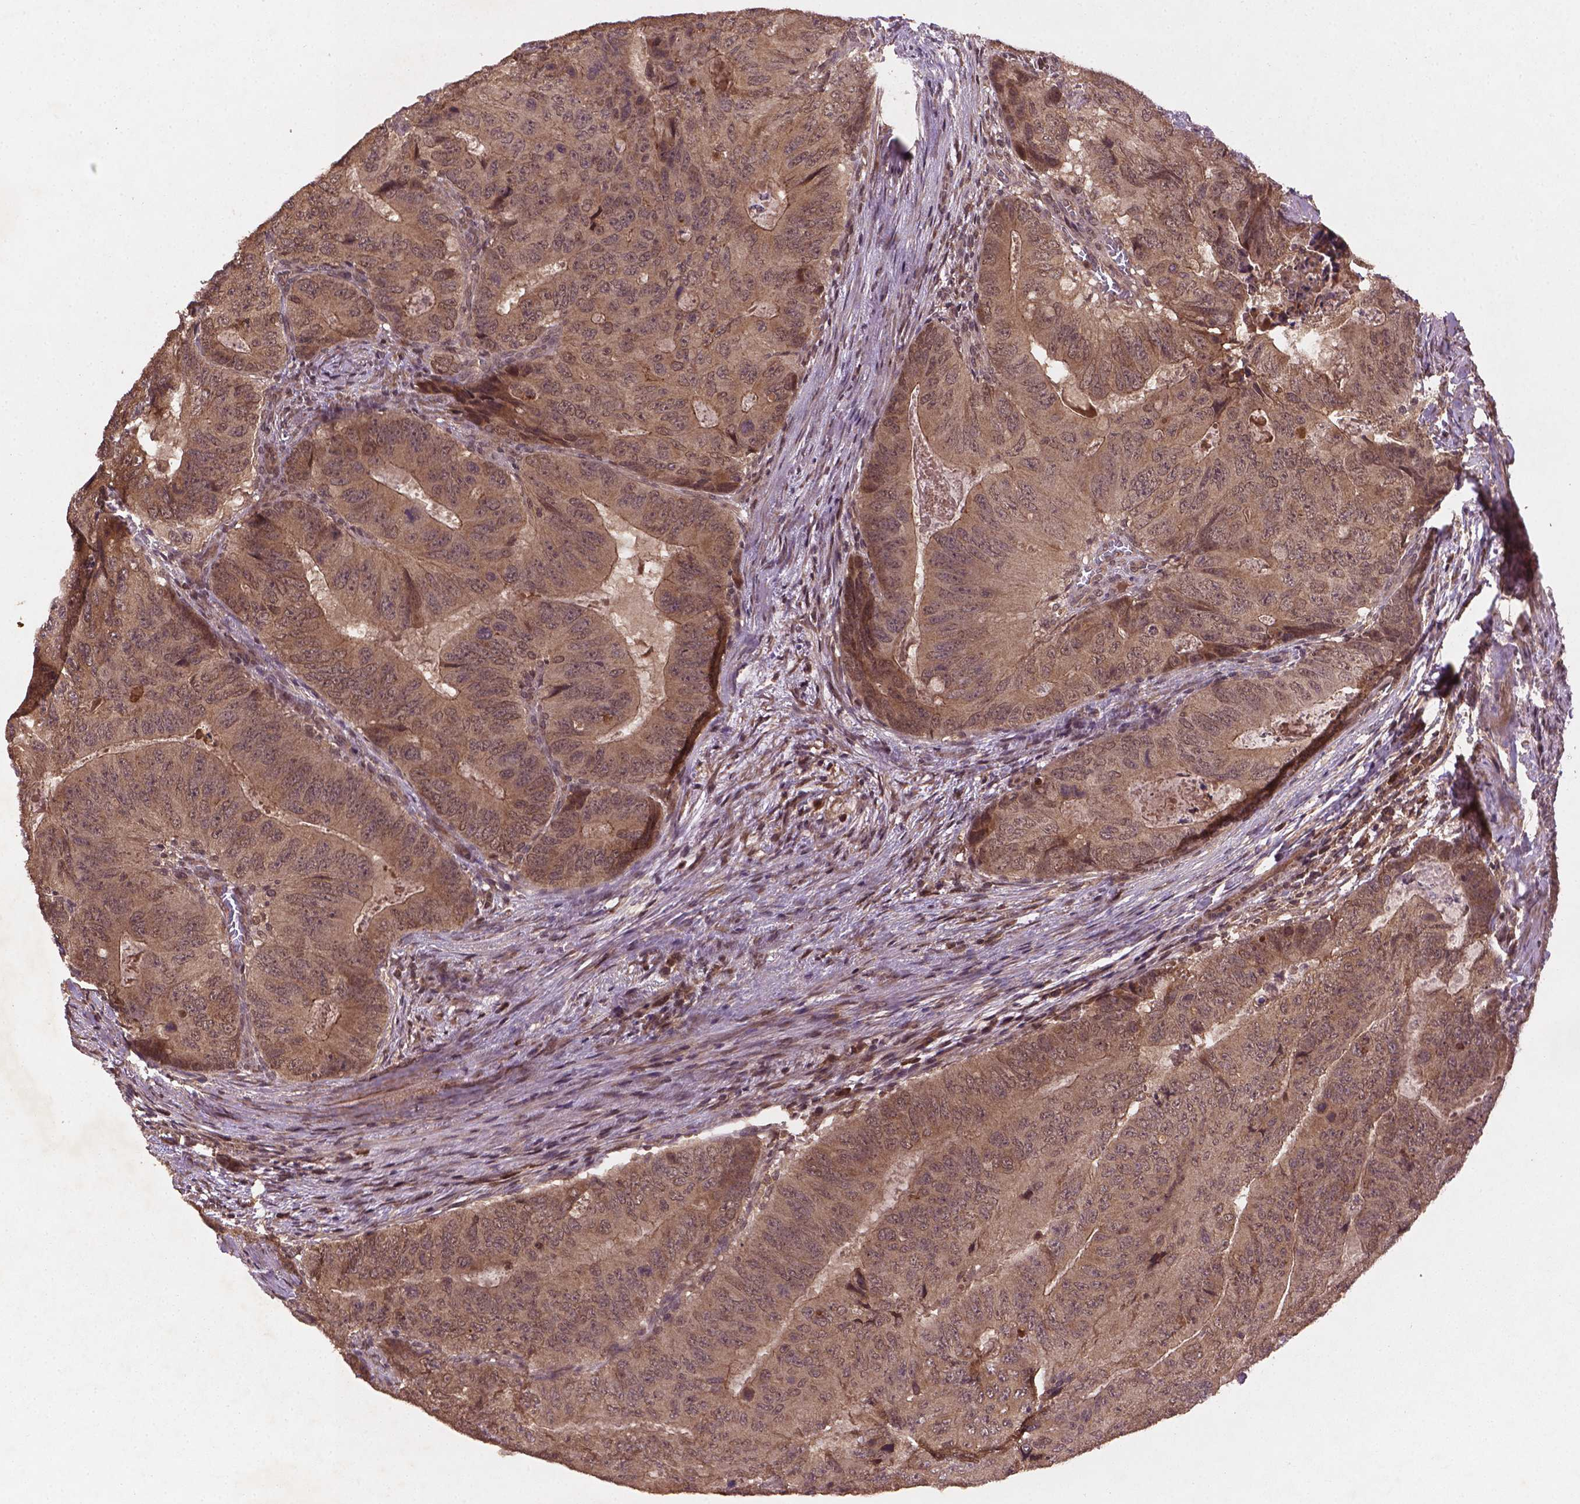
{"staining": {"intensity": "weak", "quantity": ">75%", "location": "cytoplasmic/membranous,nuclear"}, "tissue": "colorectal cancer", "cell_type": "Tumor cells", "image_type": "cancer", "snomed": [{"axis": "morphology", "description": "Adenocarcinoma, NOS"}, {"axis": "topography", "description": "Colon"}], "caption": "IHC of colorectal cancer exhibits low levels of weak cytoplasmic/membranous and nuclear positivity in about >75% of tumor cells.", "gene": "NIPAL2", "patient": {"sex": "male", "age": 79}}